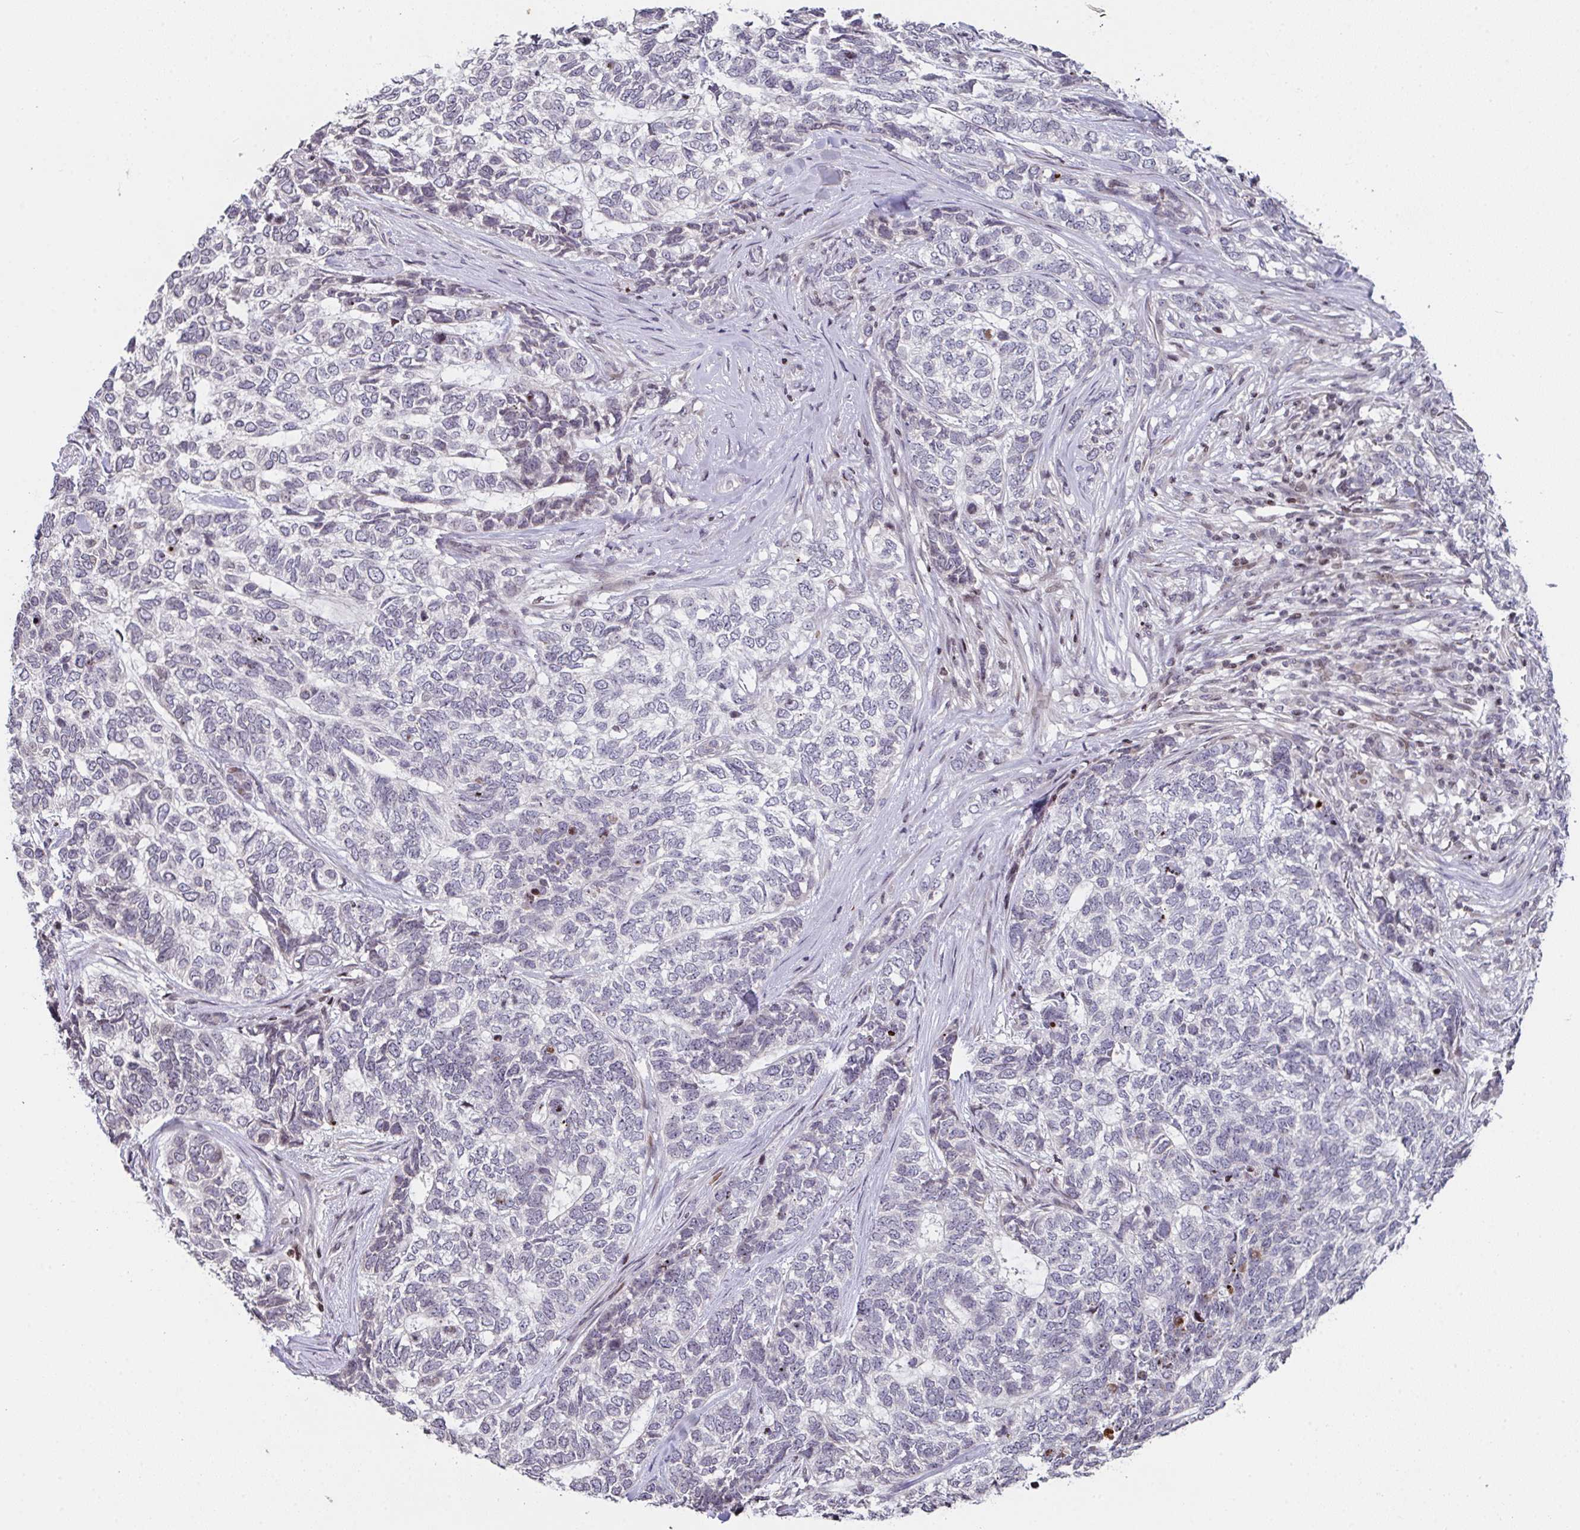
{"staining": {"intensity": "negative", "quantity": "none", "location": "none"}, "tissue": "skin cancer", "cell_type": "Tumor cells", "image_type": "cancer", "snomed": [{"axis": "morphology", "description": "Basal cell carcinoma"}, {"axis": "topography", "description": "Skin"}], "caption": "This is an immunohistochemistry image of human basal cell carcinoma (skin). There is no positivity in tumor cells.", "gene": "PCDHB8", "patient": {"sex": "female", "age": 65}}